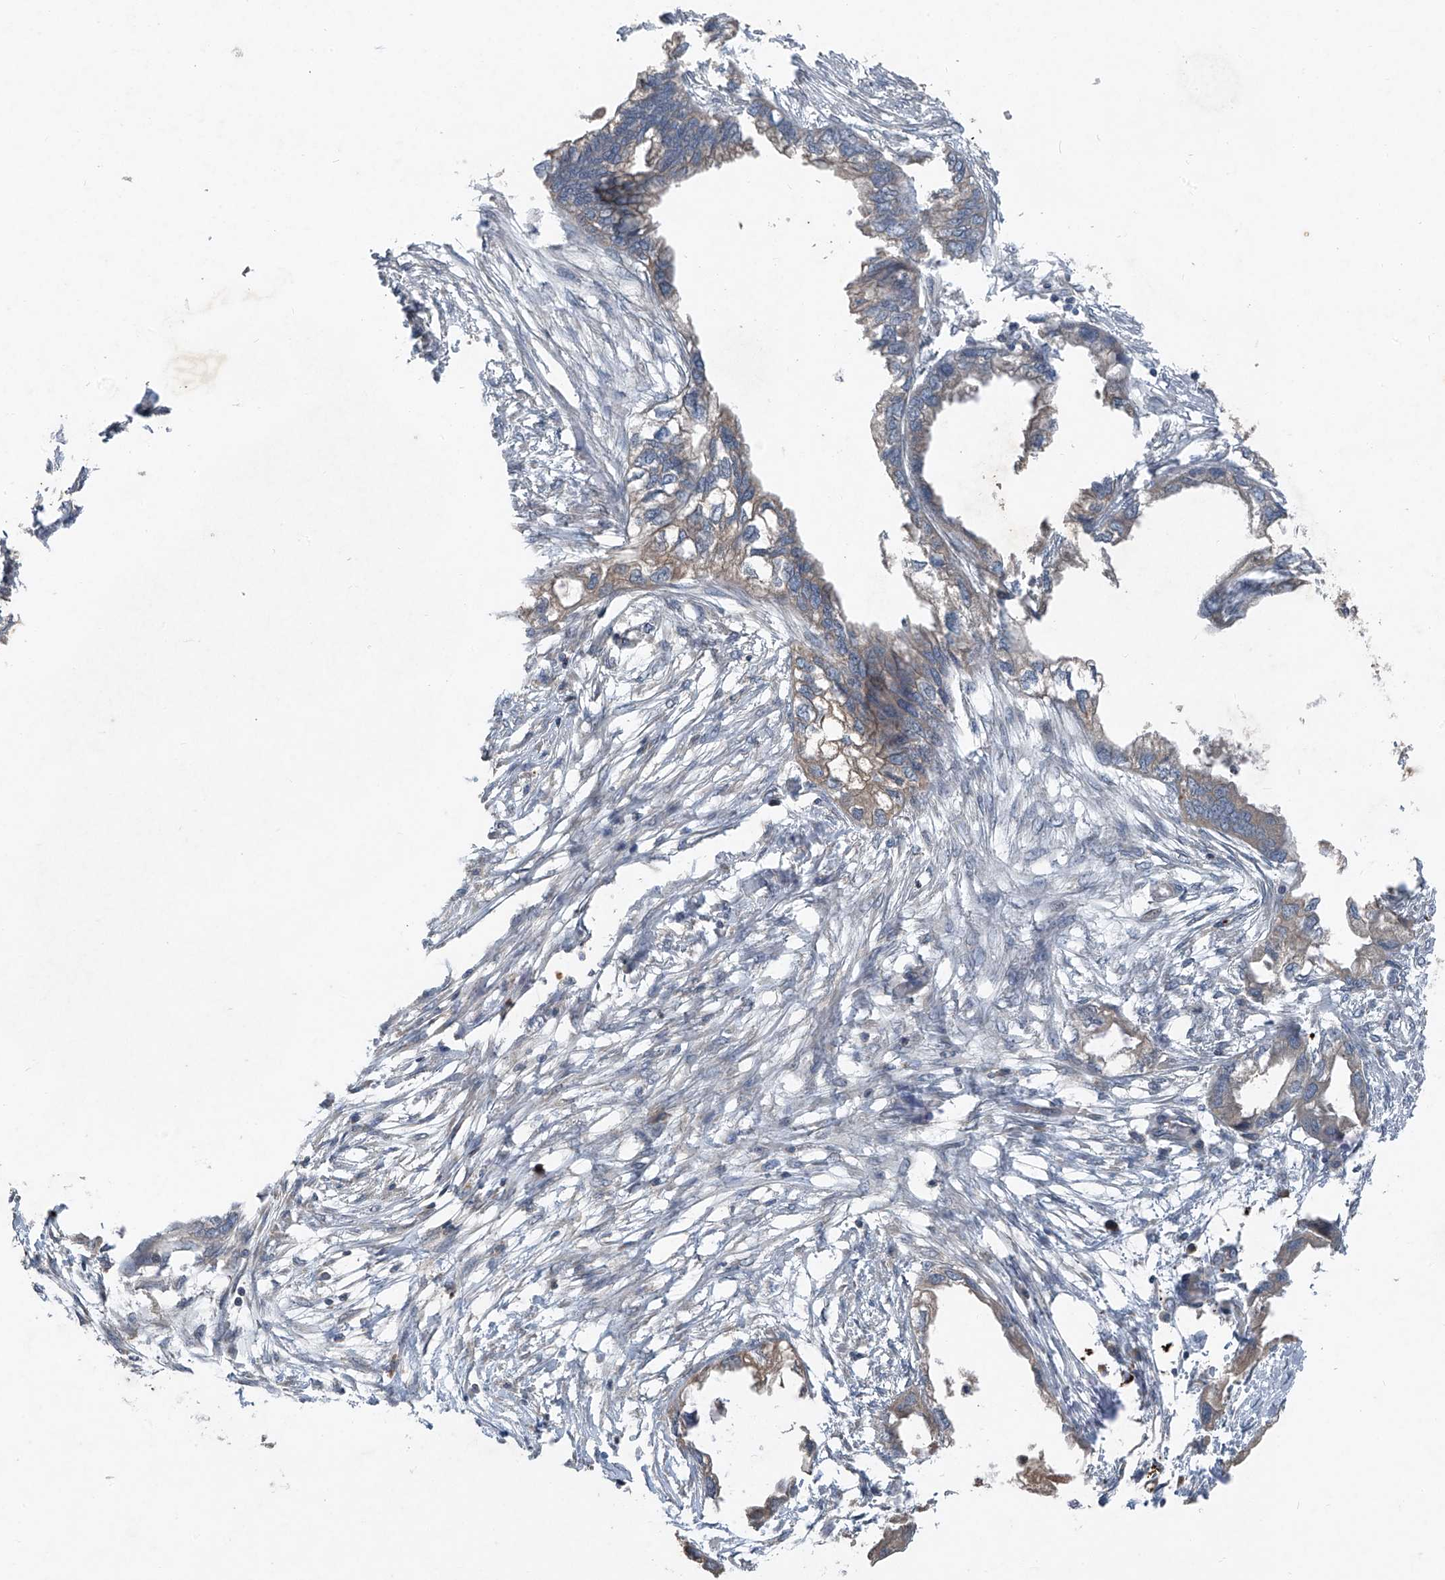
{"staining": {"intensity": "weak", "quantity": "25%-75%", "location": "cytoplasmic/membranous"}, "tissue": "endometrial cancer", "cell_type": "Tumor cells", "image_type": "cancer", "snomed": [{"axis": "morphology", "description": "Adenocarcinoma, NOS"}, {"axis": "morphology", "description": "Adenocarcinoma, metastatic, NOS"}, {"axis": "topography", "description": "Adipose tissue"}, {"axis": "topography", "description": "Endometrium"}], "caption": "There is low levels of weak cytoplasmic/membranous expression in tumor cells of endometrial cancer (metastatic adenocarcinoma), as demonstrated by immunohistochemical staining (brown color).", "gene": "FOXRED2", "patient": {"sex": "female", "age": 67}}